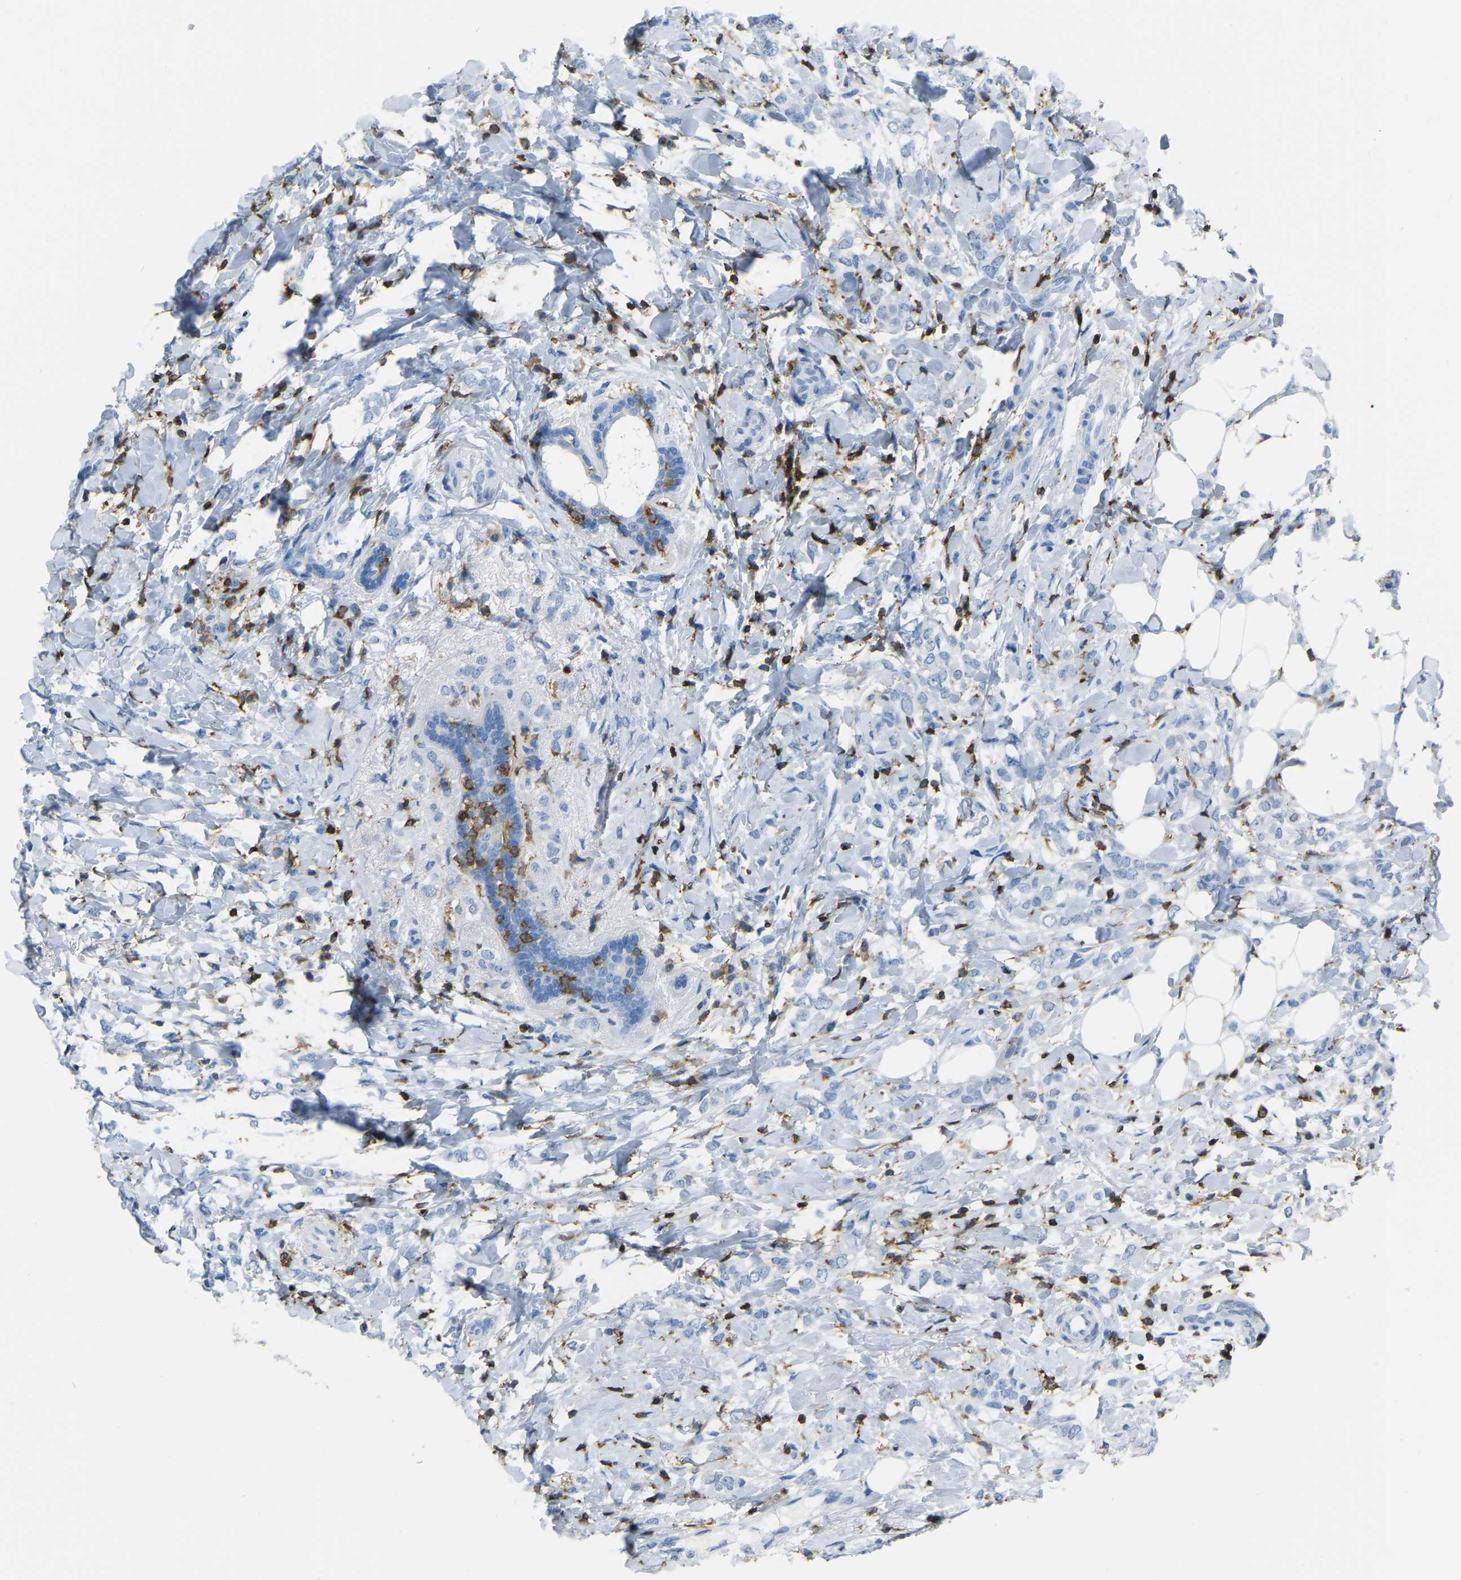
{"staining": {"intensity": "negative", "quantity": "none", "location": "none"}, "tissue": "breast cancer", "cell_type": "Tumor cells", "image_type": "cancer", "snomed": [{"axis": "morphology", "description": "Normal tissue, NOS"}, {"axis": "morphology", "description": "Lobular carcinoma"}, {"axis": "topography", "description": "Breast"}], "caption": "Immunohistochemistry (IHC) image of neoplastic tissue: breast cancer stained with DAB (3,3'-diaminobenzidine) displays no significant protein expression in tumor cells. The staining was performed using DAB to visualize the protein expression in brown, while the nuclei were stained in blue with hematoxylin (Magnification: 20x).", "gene": "ARHGAP45", "patient": {"sex": "female", "age": 47}}